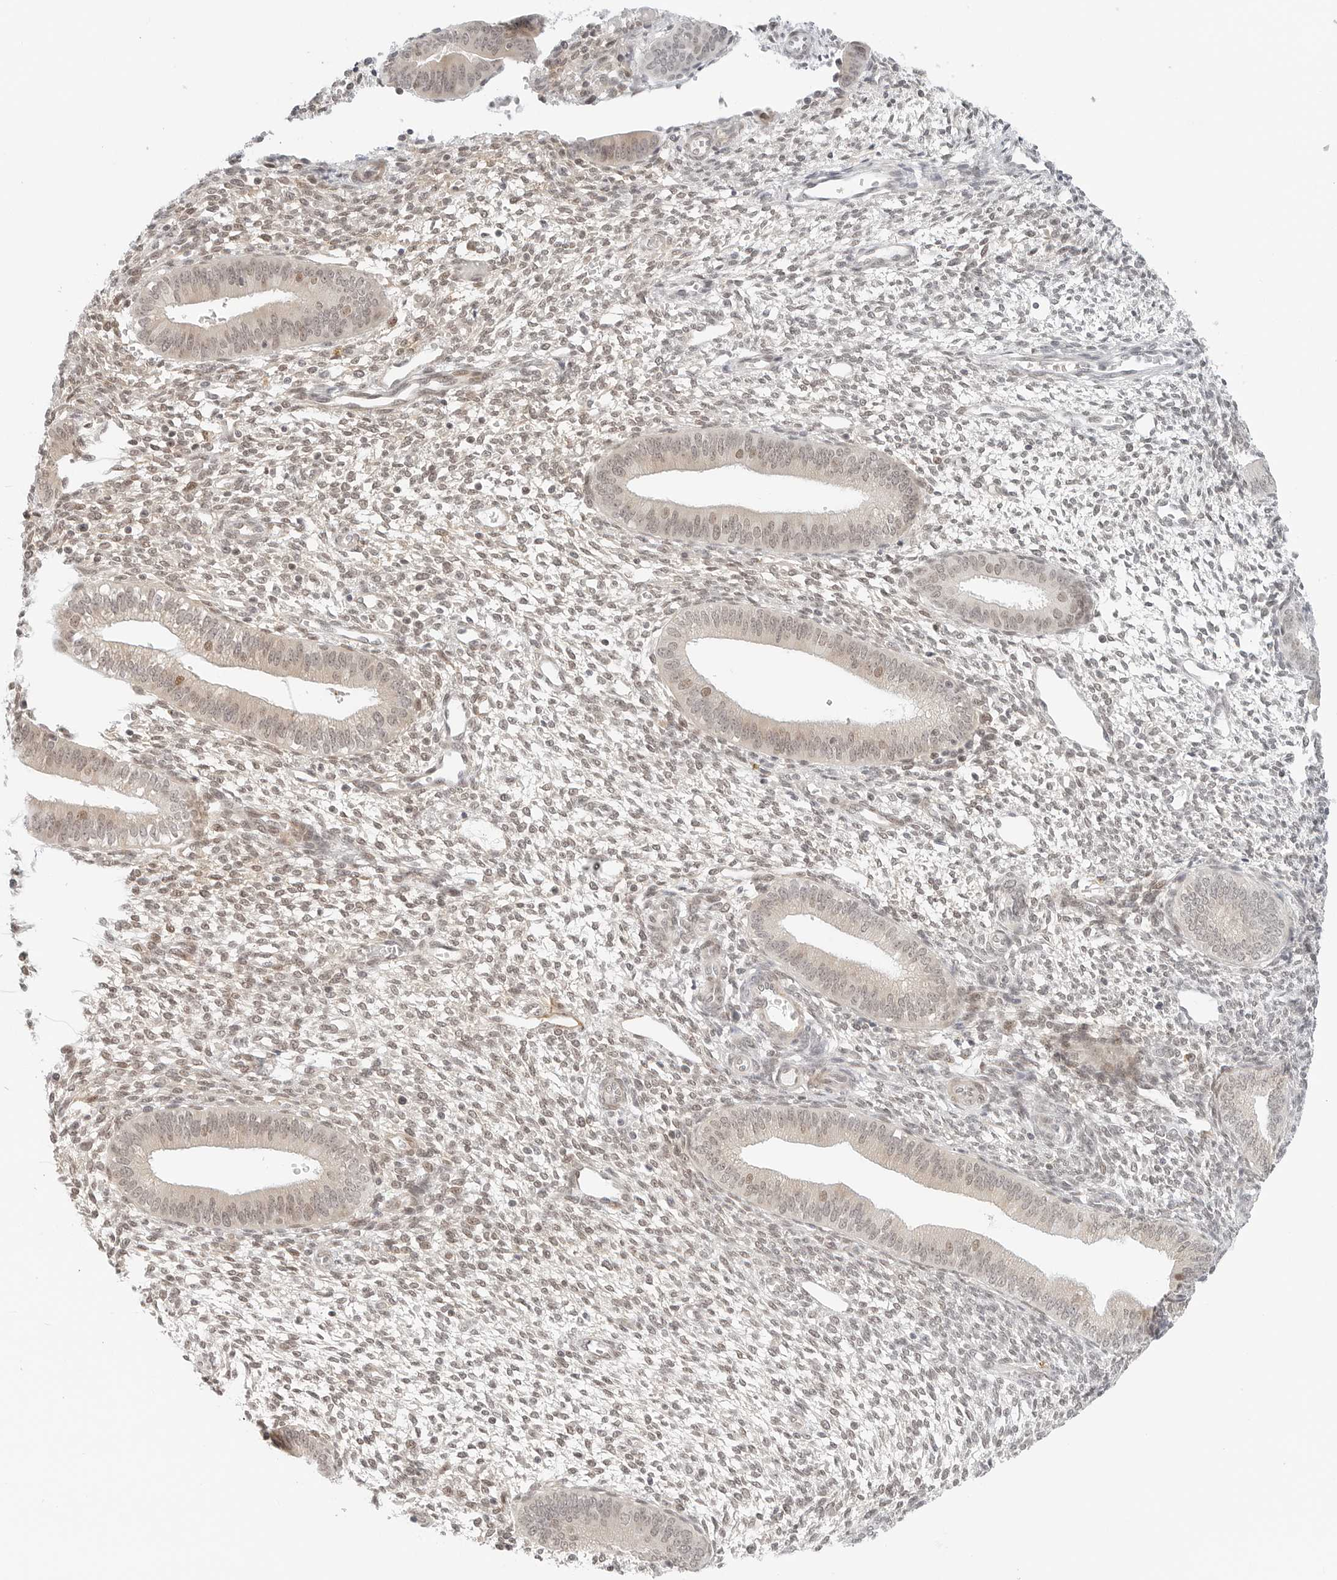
{"staining": {"intensity": "moderate", "quantity": "25%-75%", "location": "nuclear"}, "tissue": "endometrium", "cell_type": "Cells in endometrial stroma", "image_type": "normal", "snomed": [{"axis": "morphology", "description": "Normal tissue, NOS"}, {"axis": "topography", "description": "Endometrium"}], "caption": "The immunohistochemical stain shows moderate nuclear positivity in cells in endometrial stroma of normal endometrium.", "gene": "NEO1", "patient": {"sex": "female", "age": 46}}